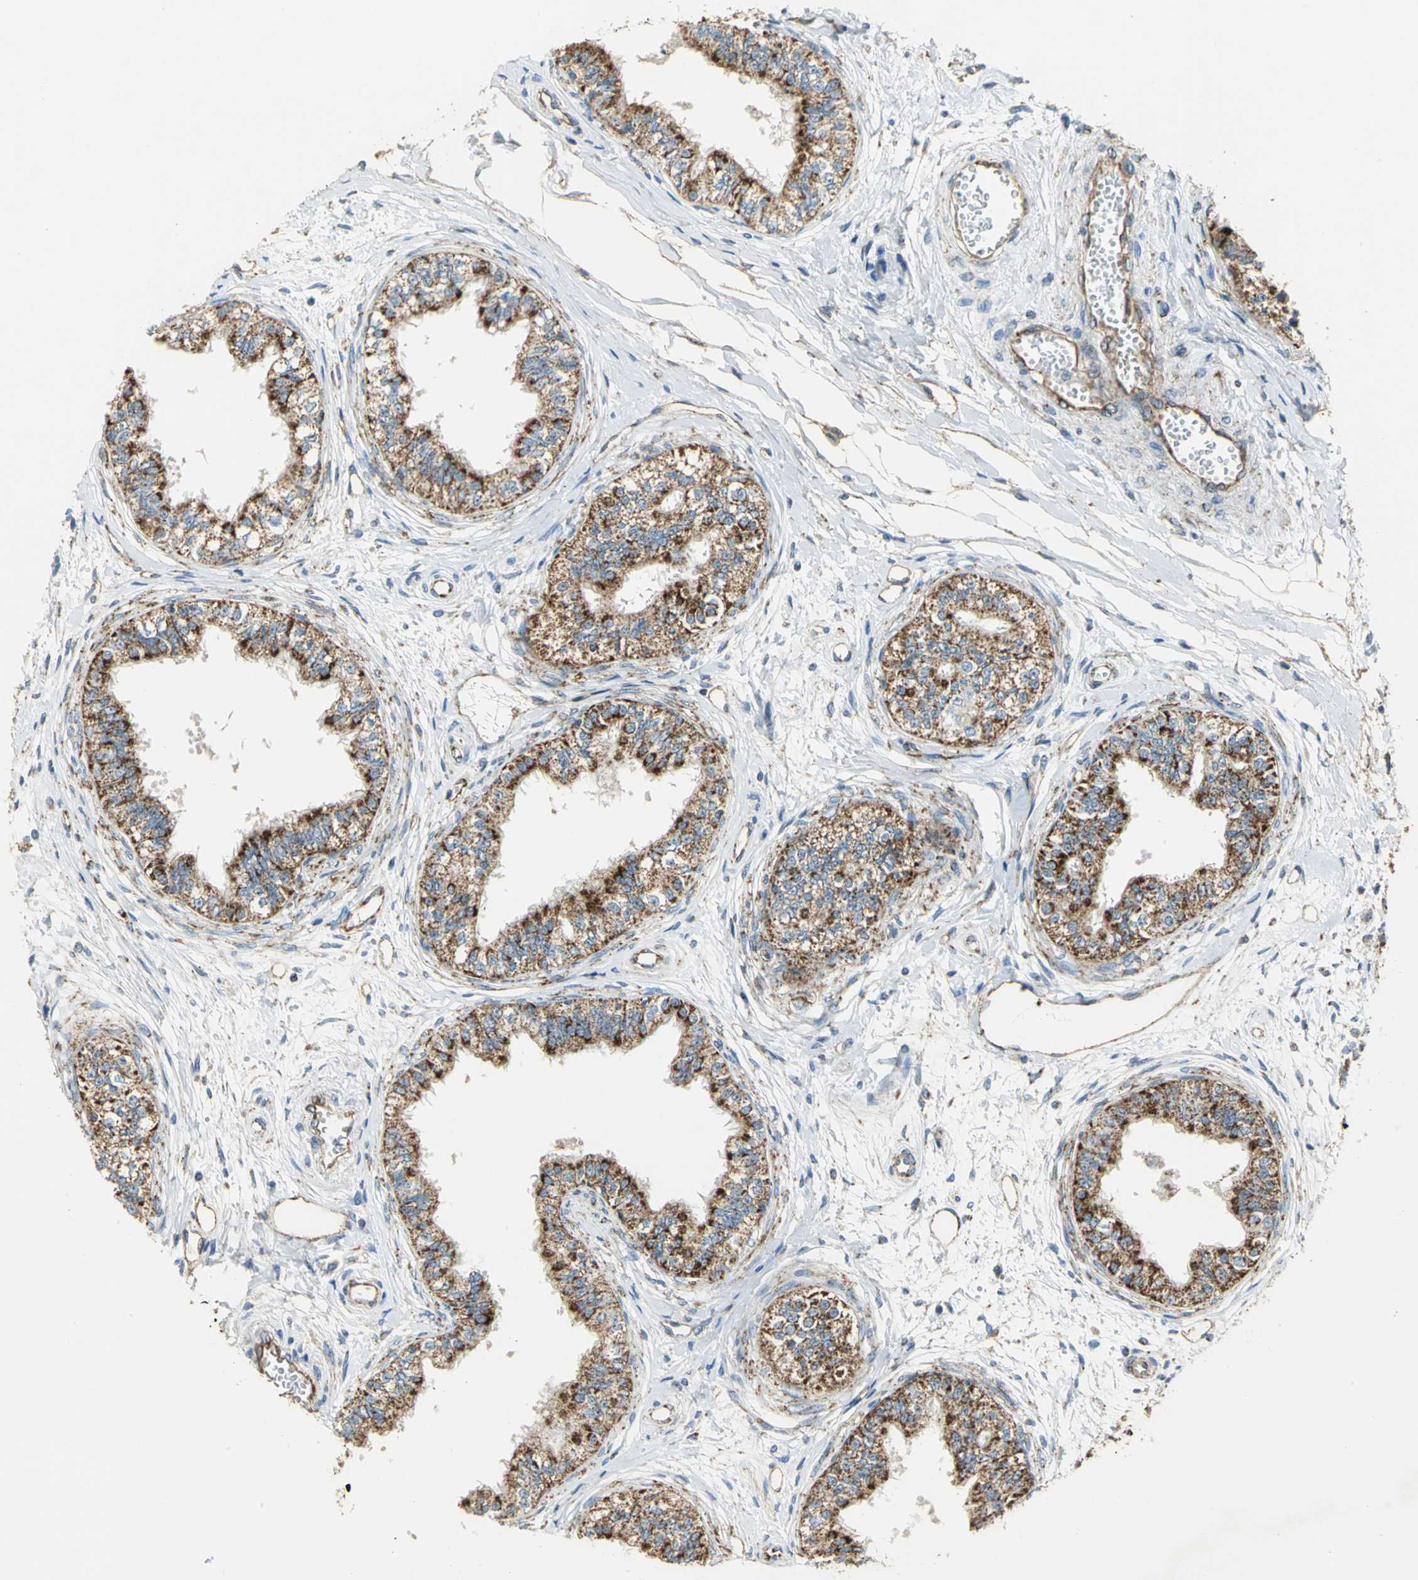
{"staining": {"intensity": "strong", "quantity": ">75%", "location": "cytoplasmic/membranous"}, "tissue": "epididymis", "cell_type": "Glandular cells", "image_type": "normal", "snomed": [{"axis": "morphology", "description": "Normal tissue, NOS"}, {"axis": "morphology", "description": "Adenocarcinoma, metastatic, NOS"}, {"axis": "topography", "description": "Testis"}, {"axis": "topography", "description": "Epididymis"}], "caption": "Glandular cells show high levels of strong cytoplasmic/membranous expression in about >75% of cells in unremarkable epididymis.", "gene": "NDUFB5", "patient": {"sex": "male", "age": 26}}